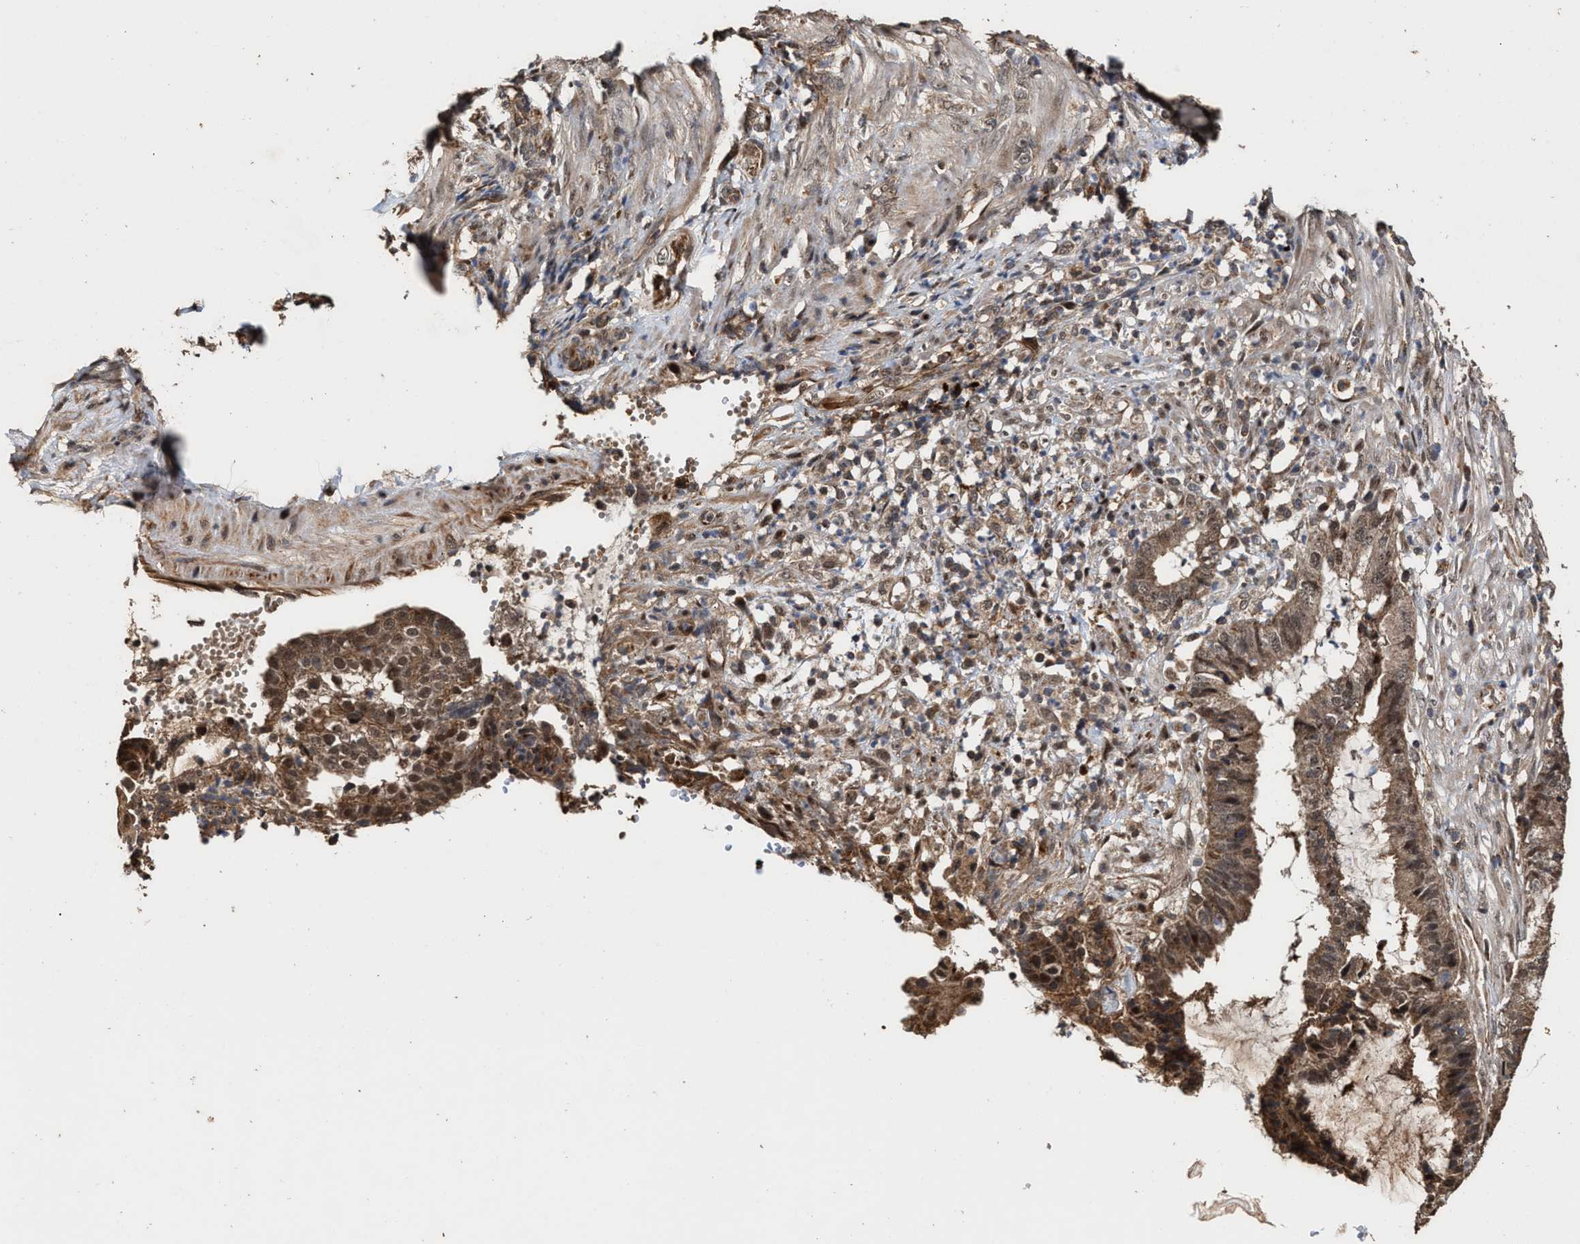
{"staining": {"intensity": "moderate", "quantity": ">75%", "location": "cytoplasmic/membranous"}, "tissue": "endometrial cancer", "cell_type": "Tumor cells", "image_type": "cancer", "snomed": [{"axis": "morphology", "description": "Adenocarcinoma, NOS"}, {"axis": "topography", "description": "Endometrium"}], "caption": "Tumor cells demonstrate medium levels of moderate cytoplasmic/membranous expression in about >75% of cells in endometrial cancer (adenocarcinoma).", "gene": "ZNHIT6", "patient": {"sex": "female", "age": 51}}